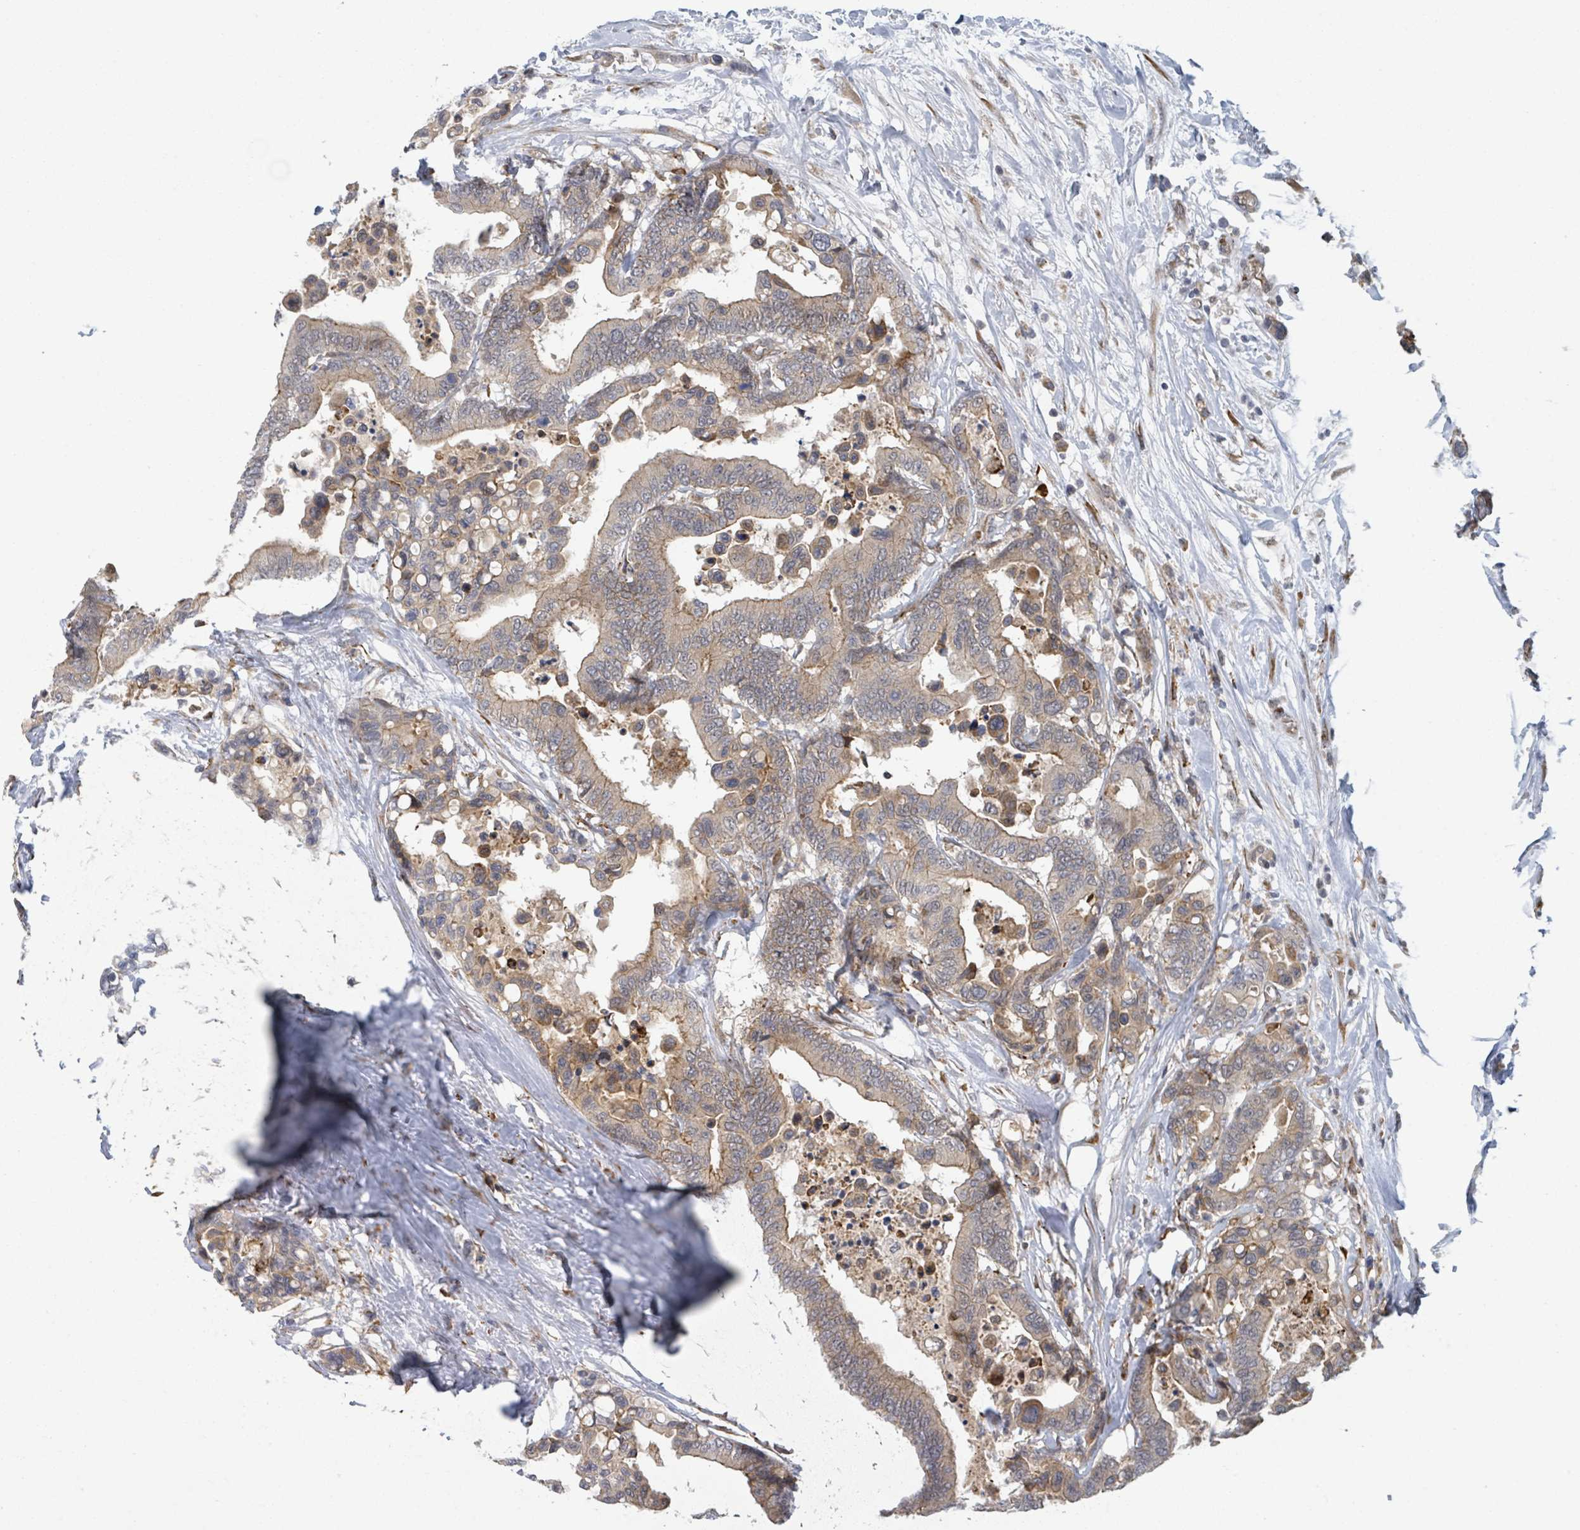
{"staining": {"intensity": "moderate", "quantity": ">75%", "location": "cytoplasmic/membranous"}, "tissue": "colorectal cancer", "cell_type": "Tumor cells", "image_type": "cancer", "snomed": [{"axis": "morphology", "description": "Normal tissue, NOS"}, {"axis": "morphology", "description": "Adenocarcinoma, NOS"}, {"axis": "topography", "description": "Colon"}], "caption": "Moderate cytoplasmic/membranous expression is seen in approximately >75% of tumor cells in colorectal adenocarcinoma. Immunohistochemistry (ihc) stains the protein in brown and the nuclei are stained blue.", "gene": "SHROOM2", "patient": {"sex": "male", "age": 82}}